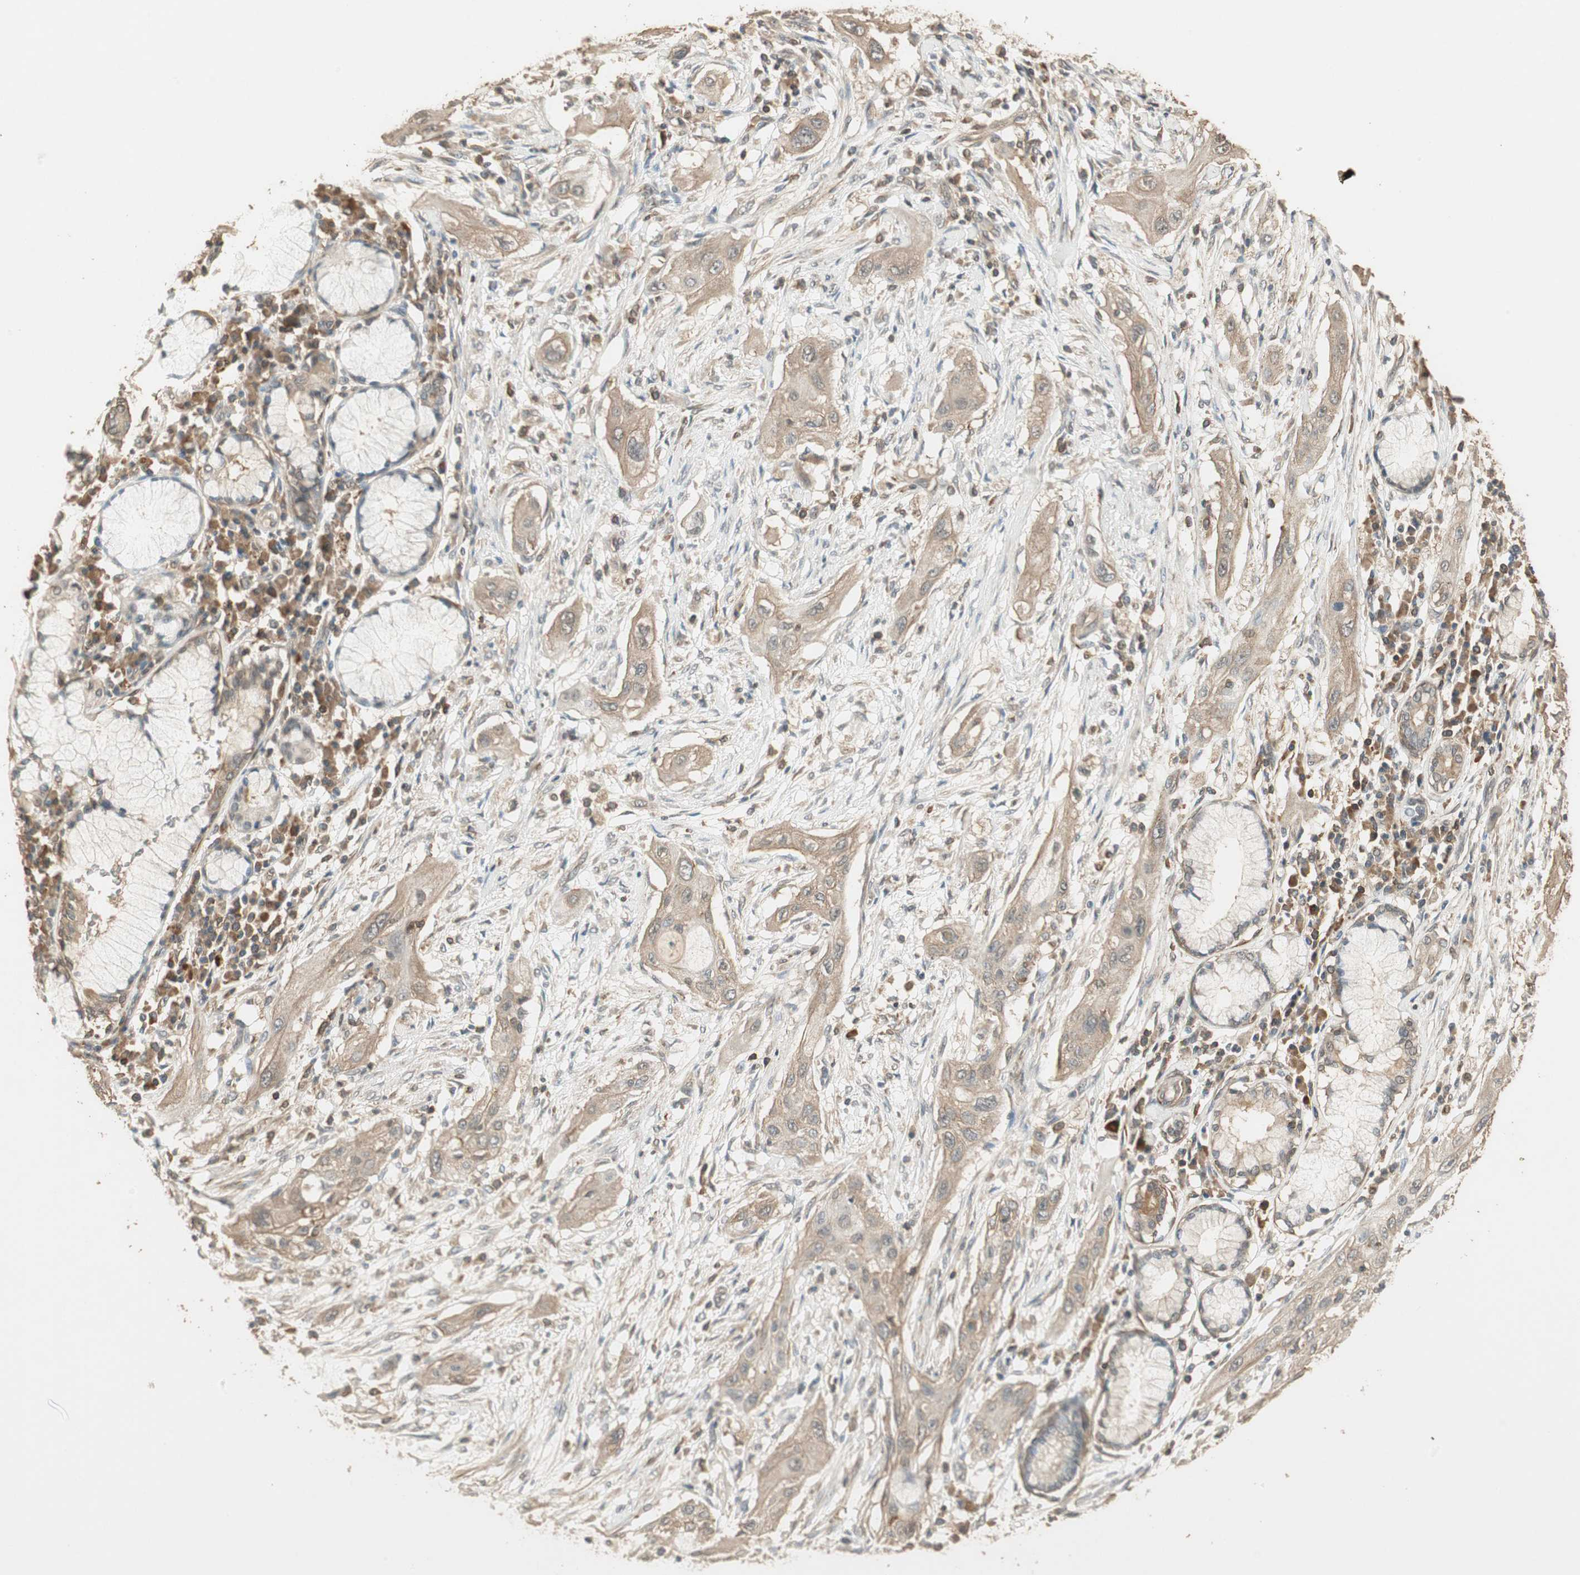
{"staining": {"intensity": "moderate", "quantity": "25%-75%", "location": "cytoplasmic/membranous"}, "tissue": "lung cancer", "cell_type": "Tumor cells", "image_type": "cancer", "snomed": [{"axis": "morphology", "description": "Squamous cell carcinoma, NOS"}, {"axis": "topography", "description": "Lung"}], "caption": "Immunohistochemical staining of human lung squamous cell carcinoma demonstrates medium levels of moderate cytoplasmic/membranous positivity in about 25%-75% of tumor cells.", "gene": "USP2", "patient": {"sex": "female", "age": 47}}